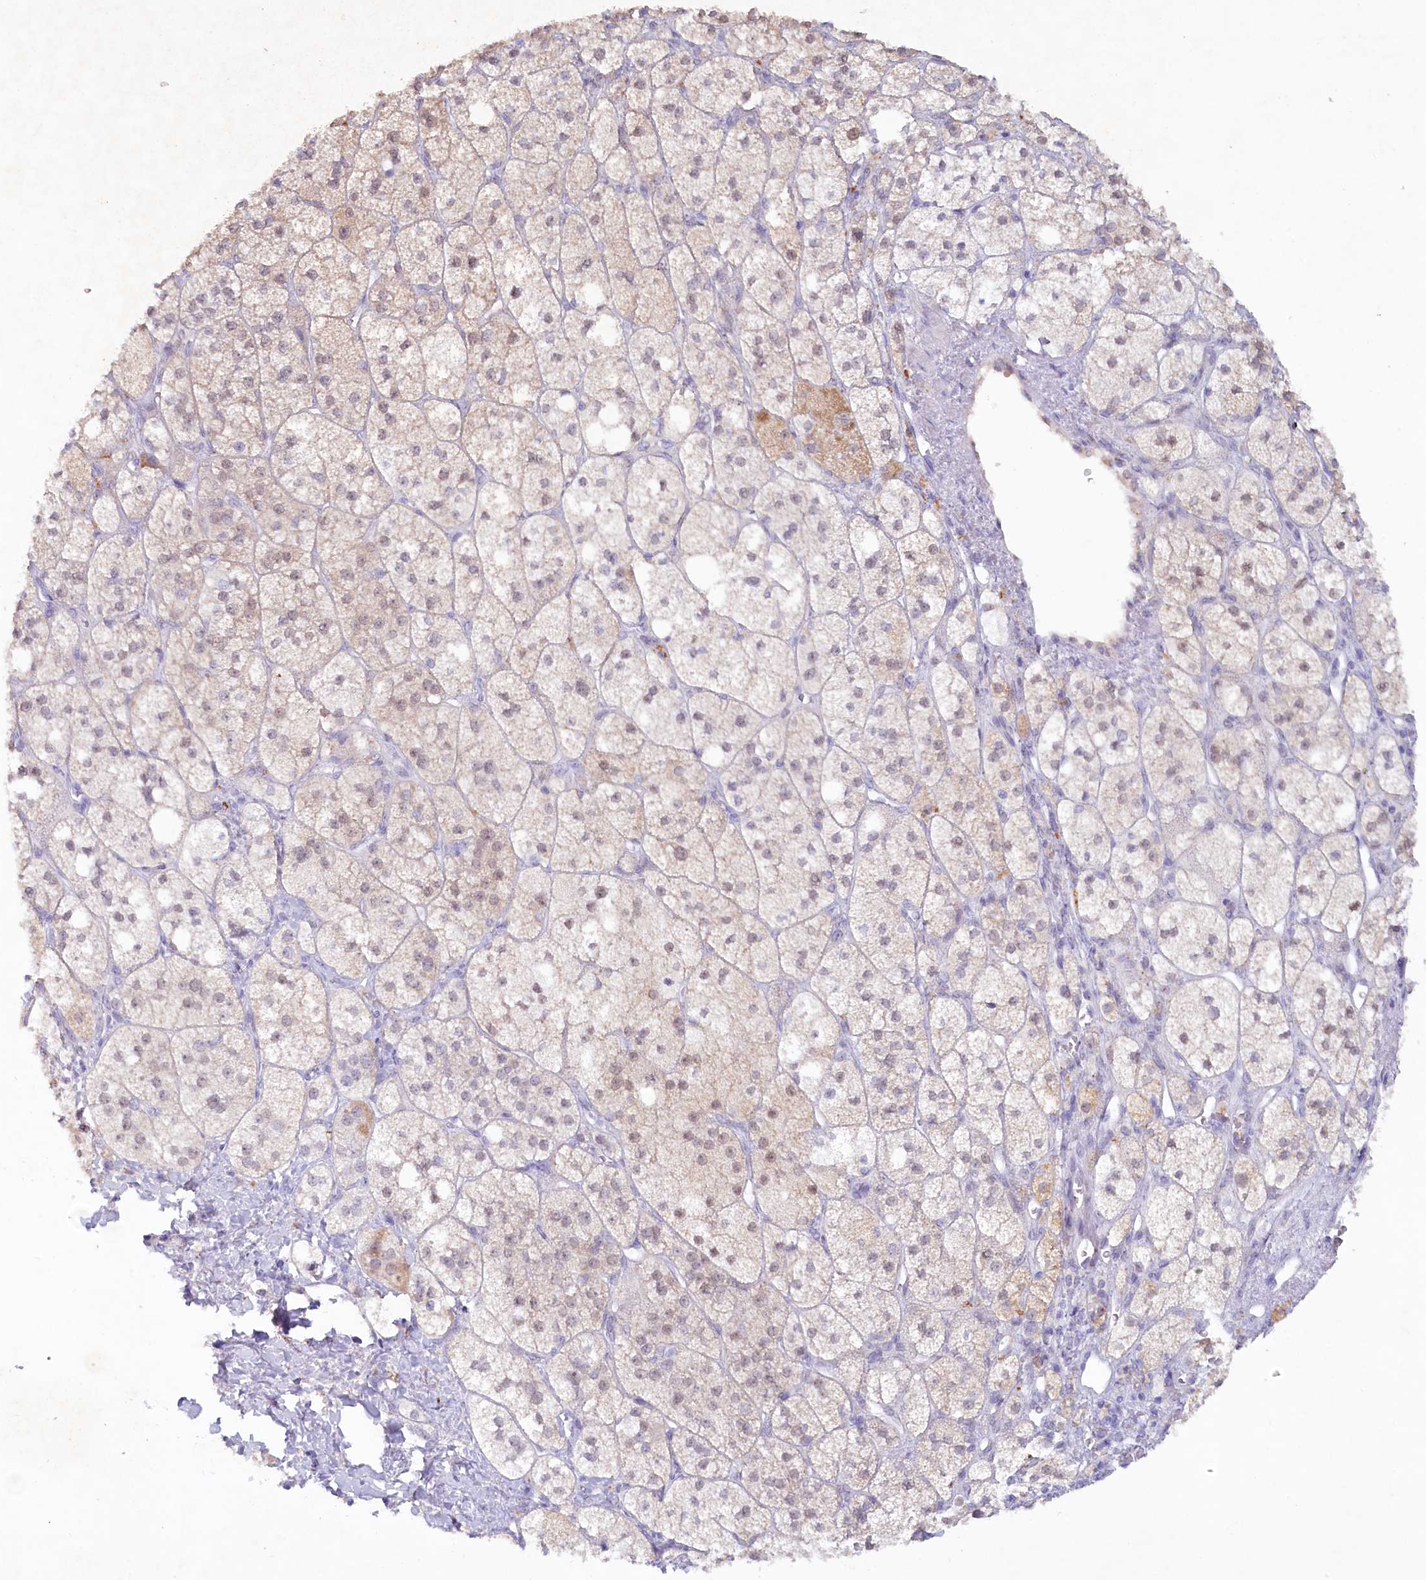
{"staining": {"intensity": "weak", "quantity": "25%-75%", "location": "cytoplasmic/membranous,nuclear"}, "tissue": "adrenal gland", "cell_type": "Glandular cells", "image_type": "normal", "snomed": [{"axis": "morphology", "description": "Normal tissue, NOS"}, {"axis": "topography", "description": "Adrenal gland"}], "caption": "Protein analysis of unremarkable adrenal gland demonstrates weak cytoplasmic/membranous,nuclear expression in about 25%-75% of glandular cells. The staining is performed using DAB brown chromogen to label protein expression. The nuclei are counter-stained blue using hematoxylin.", "gene": "PSAPL1", "patient": {"sex": "male", "age": 61}}